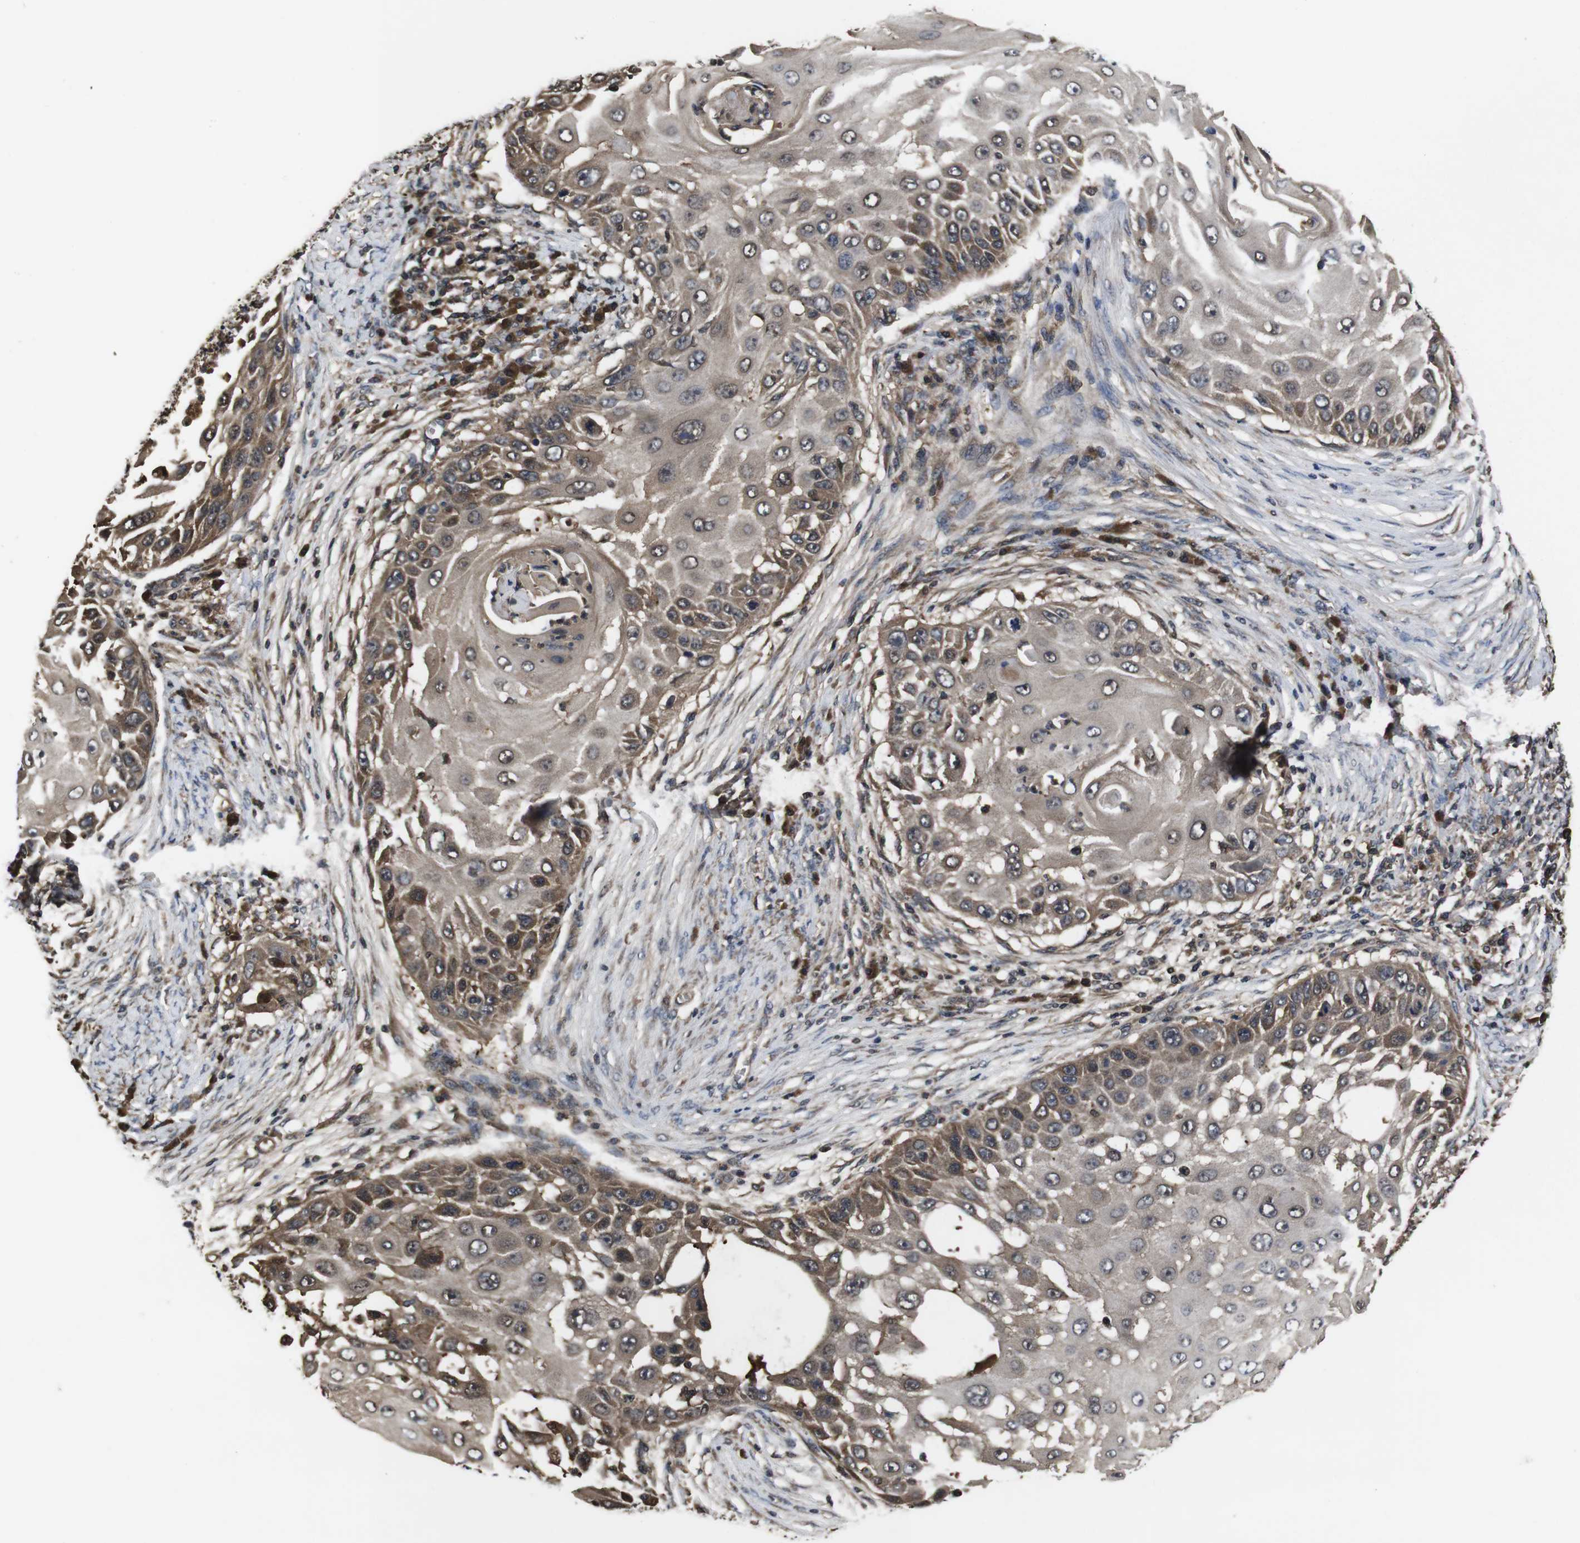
{"staining": {"intensity": "moderate", "quantity": ">75%", "location": "cytoplasmic/membranous"}, "tissue": "skin cancer", "cell_type": "Tumor cells", "image_type": "cancer", "snomed": [{"axis": "morphology", "description": "Squamous cell carcinoma, NOS"}, {"axis": "topography", "description": "Skin"}], "caption": "A micrograph of human squamous cell carcinoma (skin) stained for a protein exhibits moderate cytoplasmic/membranous brown staining in tumor cells. (IHC, brightfield microscopy, high magnification).", "gene": "CXCL11", "patient": {"sex": "female", "age": 44}}